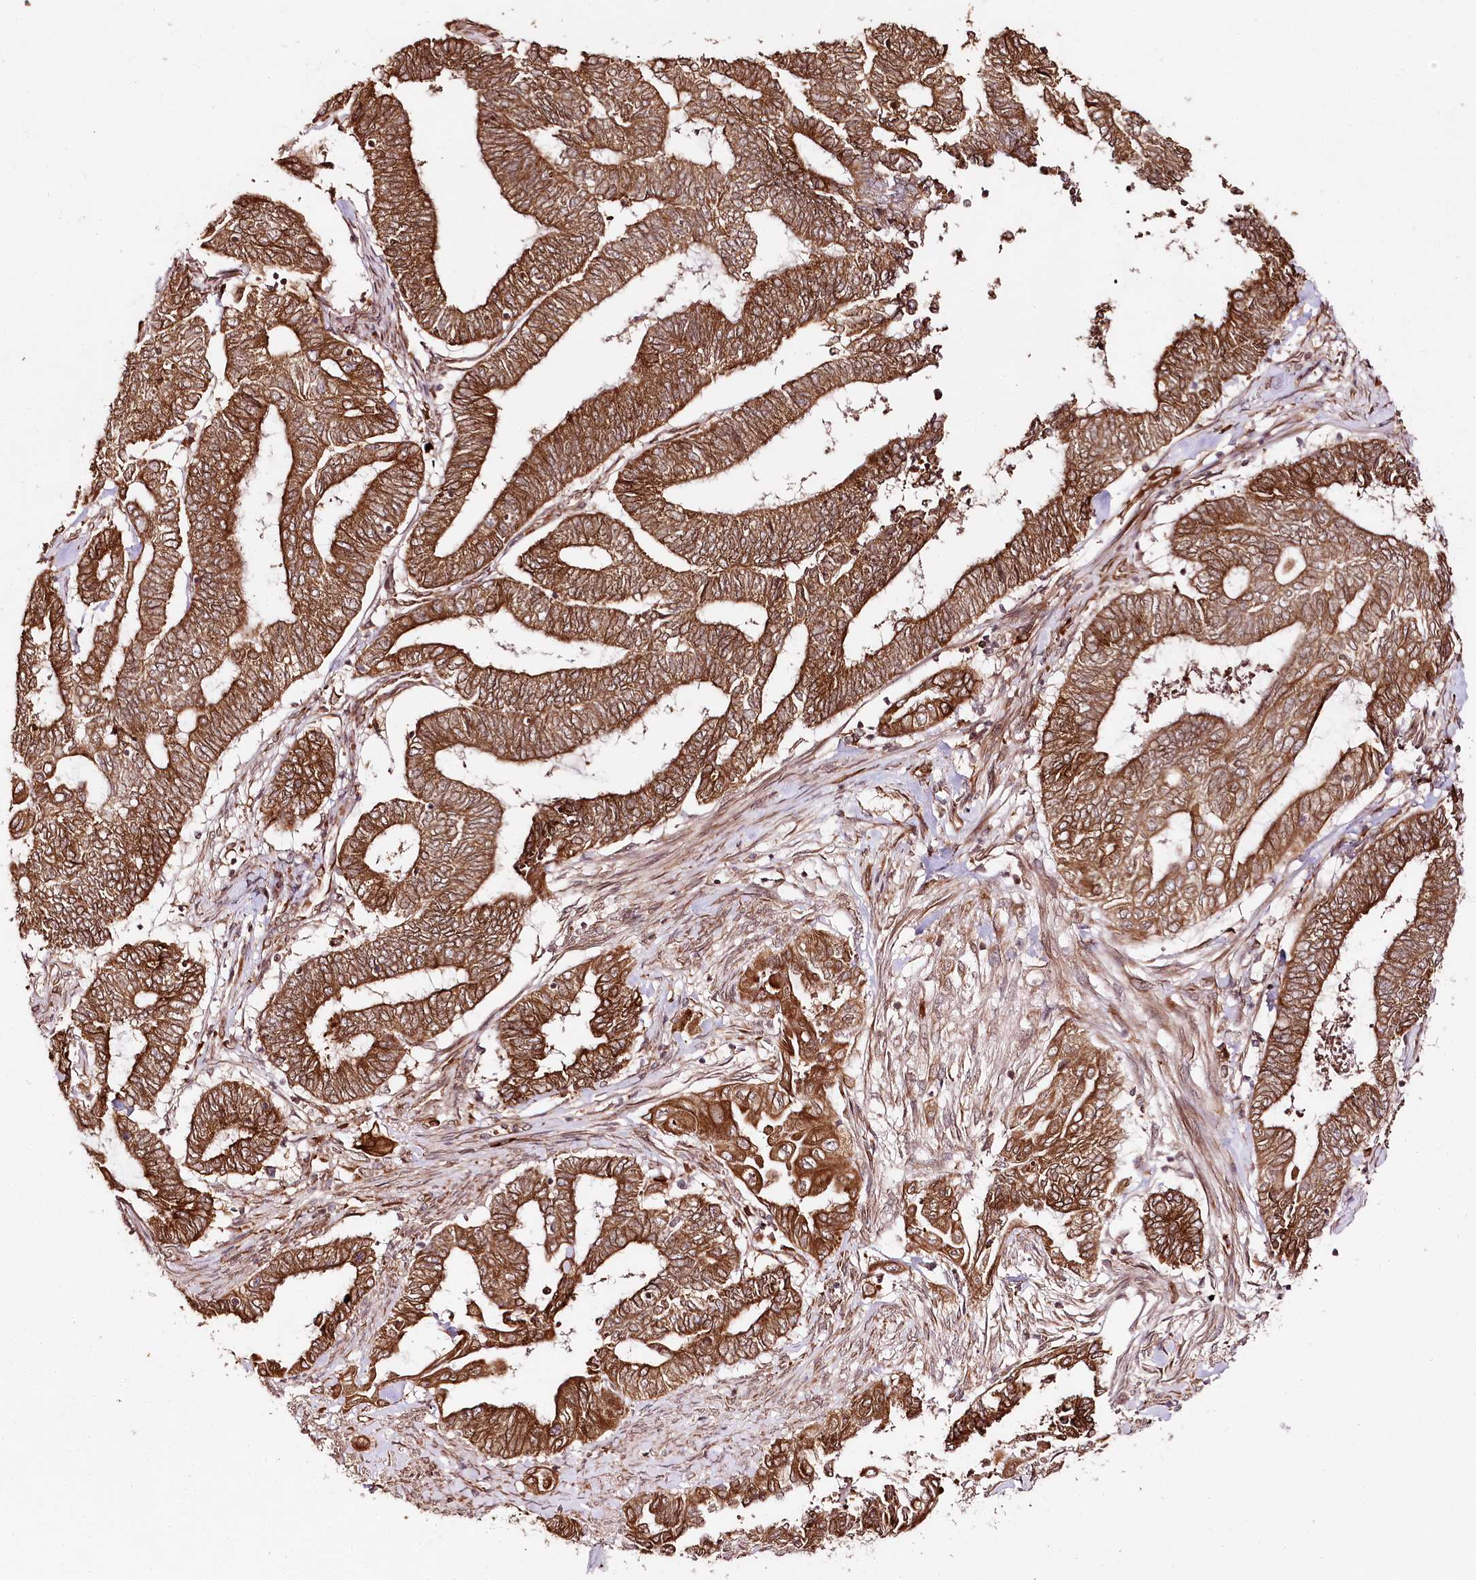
{"staining": {"intensity": "strong", "quantity": ">75%", "location": "cytoplasmic/membranous"}, "tissue": "endometrial cancer", "cell_type": "Tumor cells", "image_type": "cancer", "snomed": [{"axis": "morphology", "description": "Adenocarcinoma, NOS"}, {"axis": "topography", "description": "Uterus"}, {"axis": "topography", "description": "Endometrium"}], "caption": "Immunohistochemistry micrograph of neoplastic tissue: endometrial adenocarcinoma stained using immunohistochemistry (IHC) reveals high levels of strong protein expression localized specifically in the cytoplasmic/membranous of tumor cells, appearing as a cytoplasmic/membranous brown color.", "gene": "ENSG00000144785", "patient": {"sex": "female", "age": 70}}